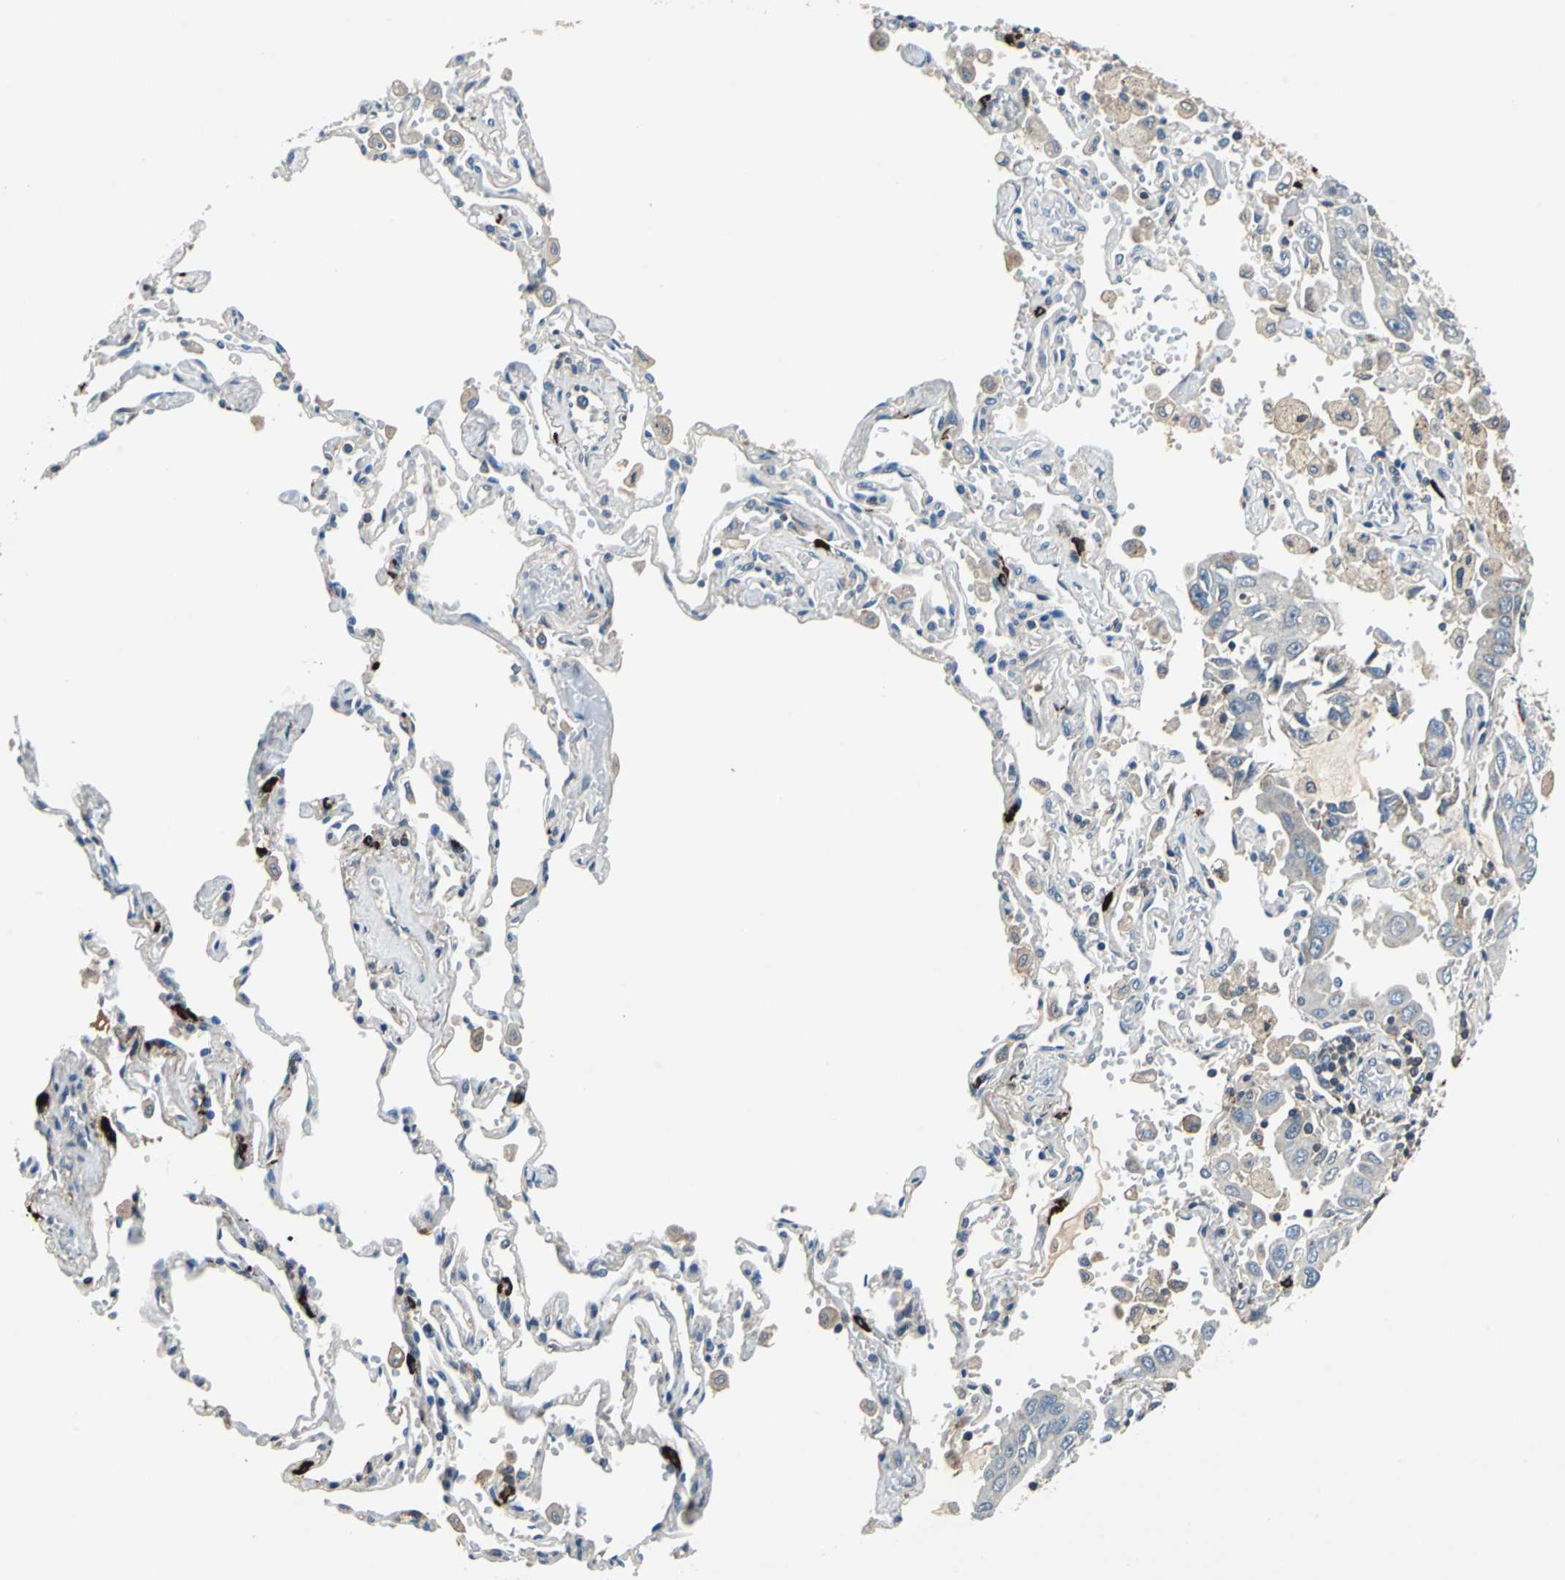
{"staining": {"intensity": "weak", "quantity": "25%-75%", "location": "cytoplasmic/membranous"}, "tissue": "lung cancer", "cell_type": "Tumor cells", "image_type": "cancer", "snomed": [{"axis": "morphology", "description": "Adenocarcinoma, NOS"}, {"axis": "topography", "description": "Lung"}], "caption": "Weak cytoplasmic/membranous expression is seen in approximately 25%-75% of tumor cells in adenocarcinoma (lung).", "gene": "SLC19A2", "patient": {"sex": "male", "age": 64}}